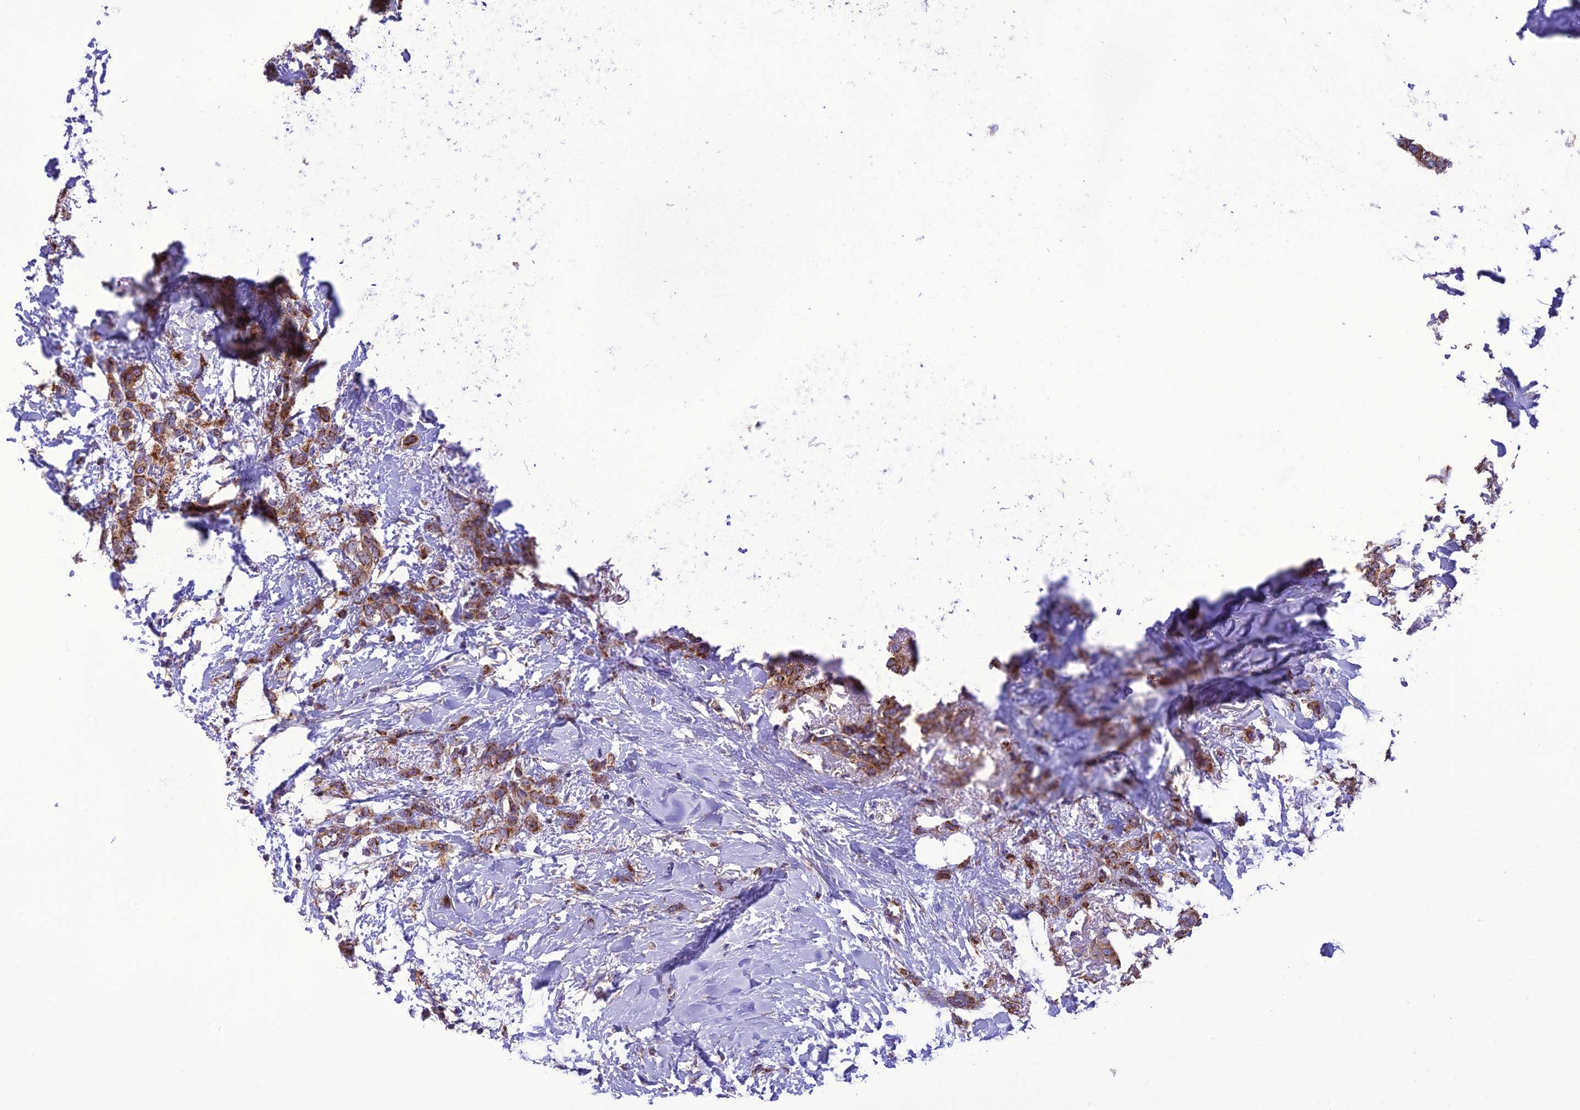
{"staining": {"intensity": "strong", "quantity": ">75%", "location": "cytoplasmic/membranous"}, "tissue": "breast cancer", "cell_type": "Tumor cells", "image_type": "cancer", "snomed": [{"axis": "morphology", "description": "Duct carcinoma"}, {"axis": "topography", "description": "Breast"}], "caption": "Tumor cells exhibit high levels of strong cytoplasmic/membranous staining in about >75% of cells in human breast cancer (infiltrating ductal carcinoma). (brown staining indicates protein expression, while blue staining denotes nuclei).", "gene": "MAP3K12", "patient": {"sex": "female", "age": 72}}